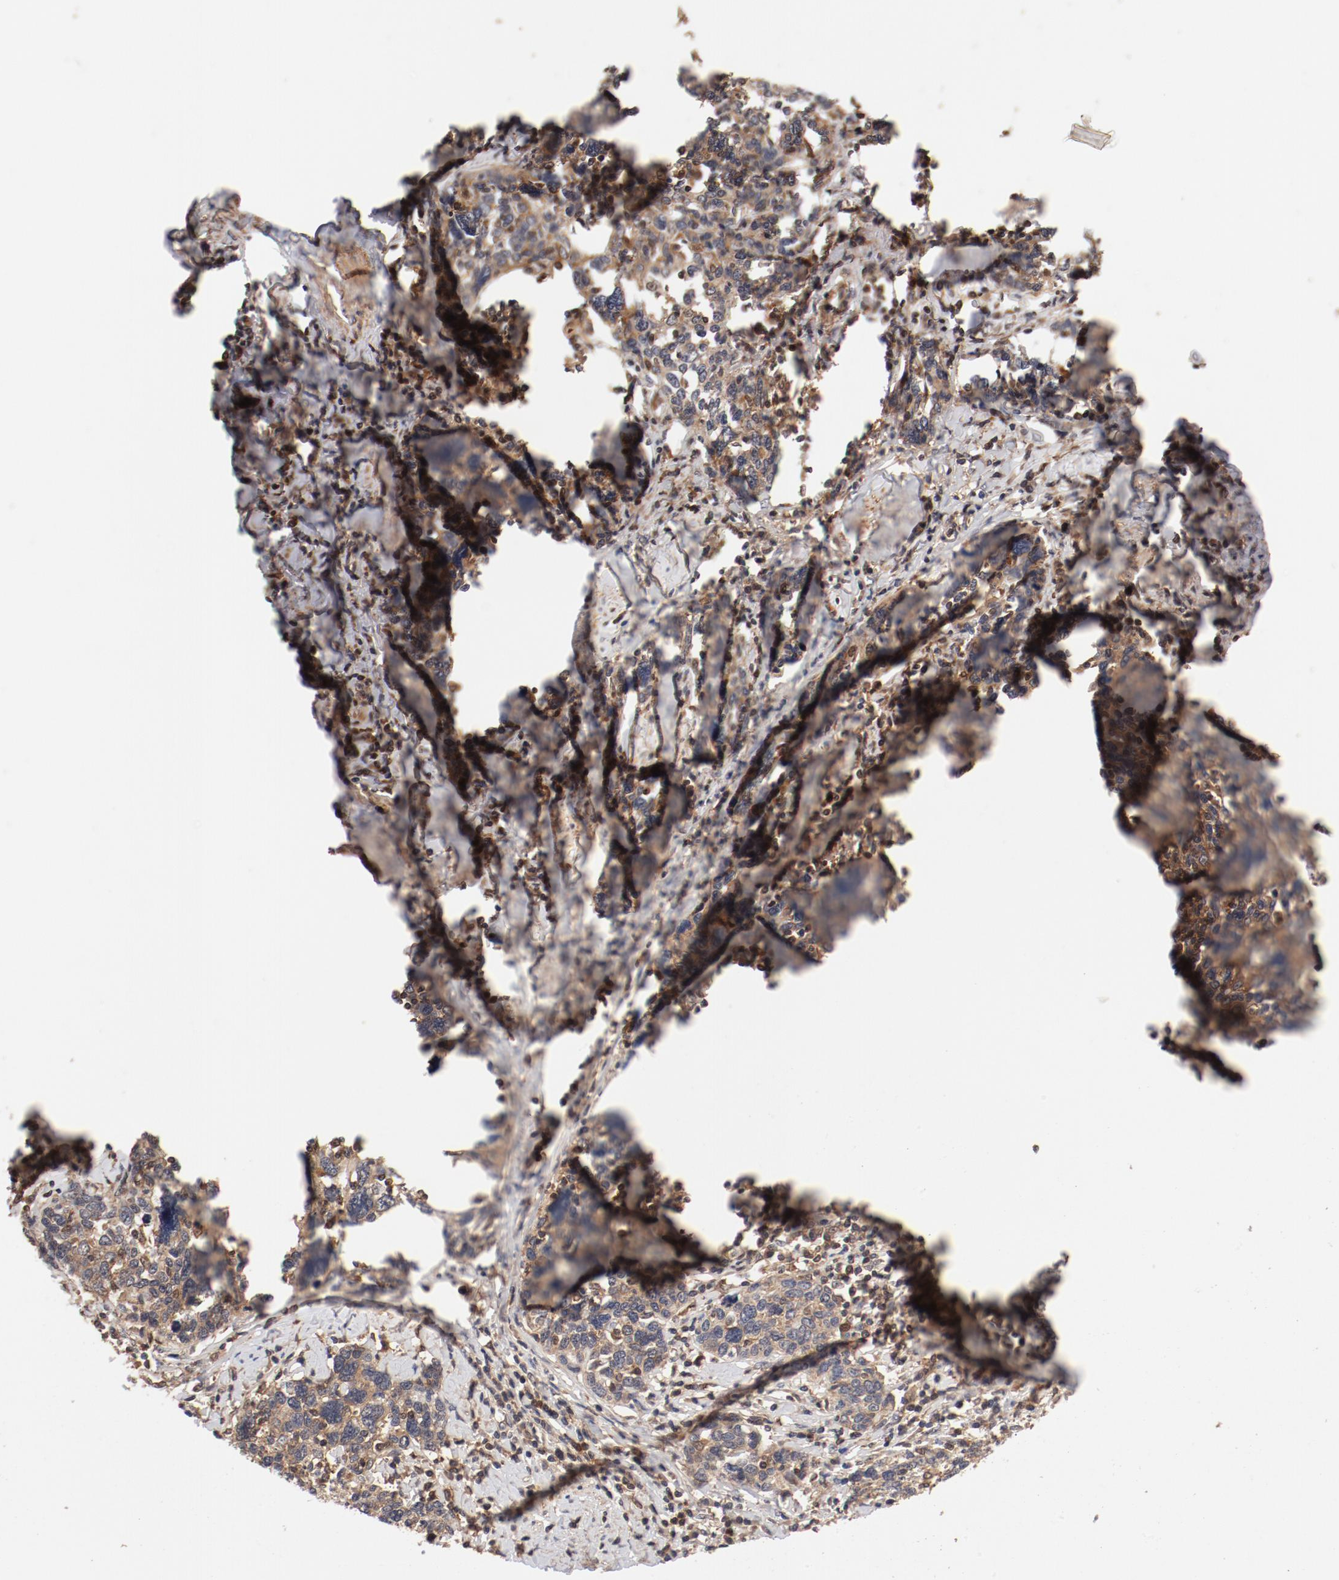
{"staining": {"intensity": "moderate", "quantity": ">75%", "location": "cytoplasmic/membranous"}, "tissue": "cervical cancer", "cell_type": "Tumor cells", "image_type": "cancer", "snomed": [{"axis": "morphology", "description": "Squamous cell carcinoma, NOS"}, {"axis": "topography", "description": "Cervix"}], "caption": "Human squamous cell carcinoma (cervical) stained with a brown dye reveals moderate cytoplasmic/membranous positive positivity in about >75% of tumor cells.", "gene": "GUF1", "patient": {"sex": "female", "age": 41}}